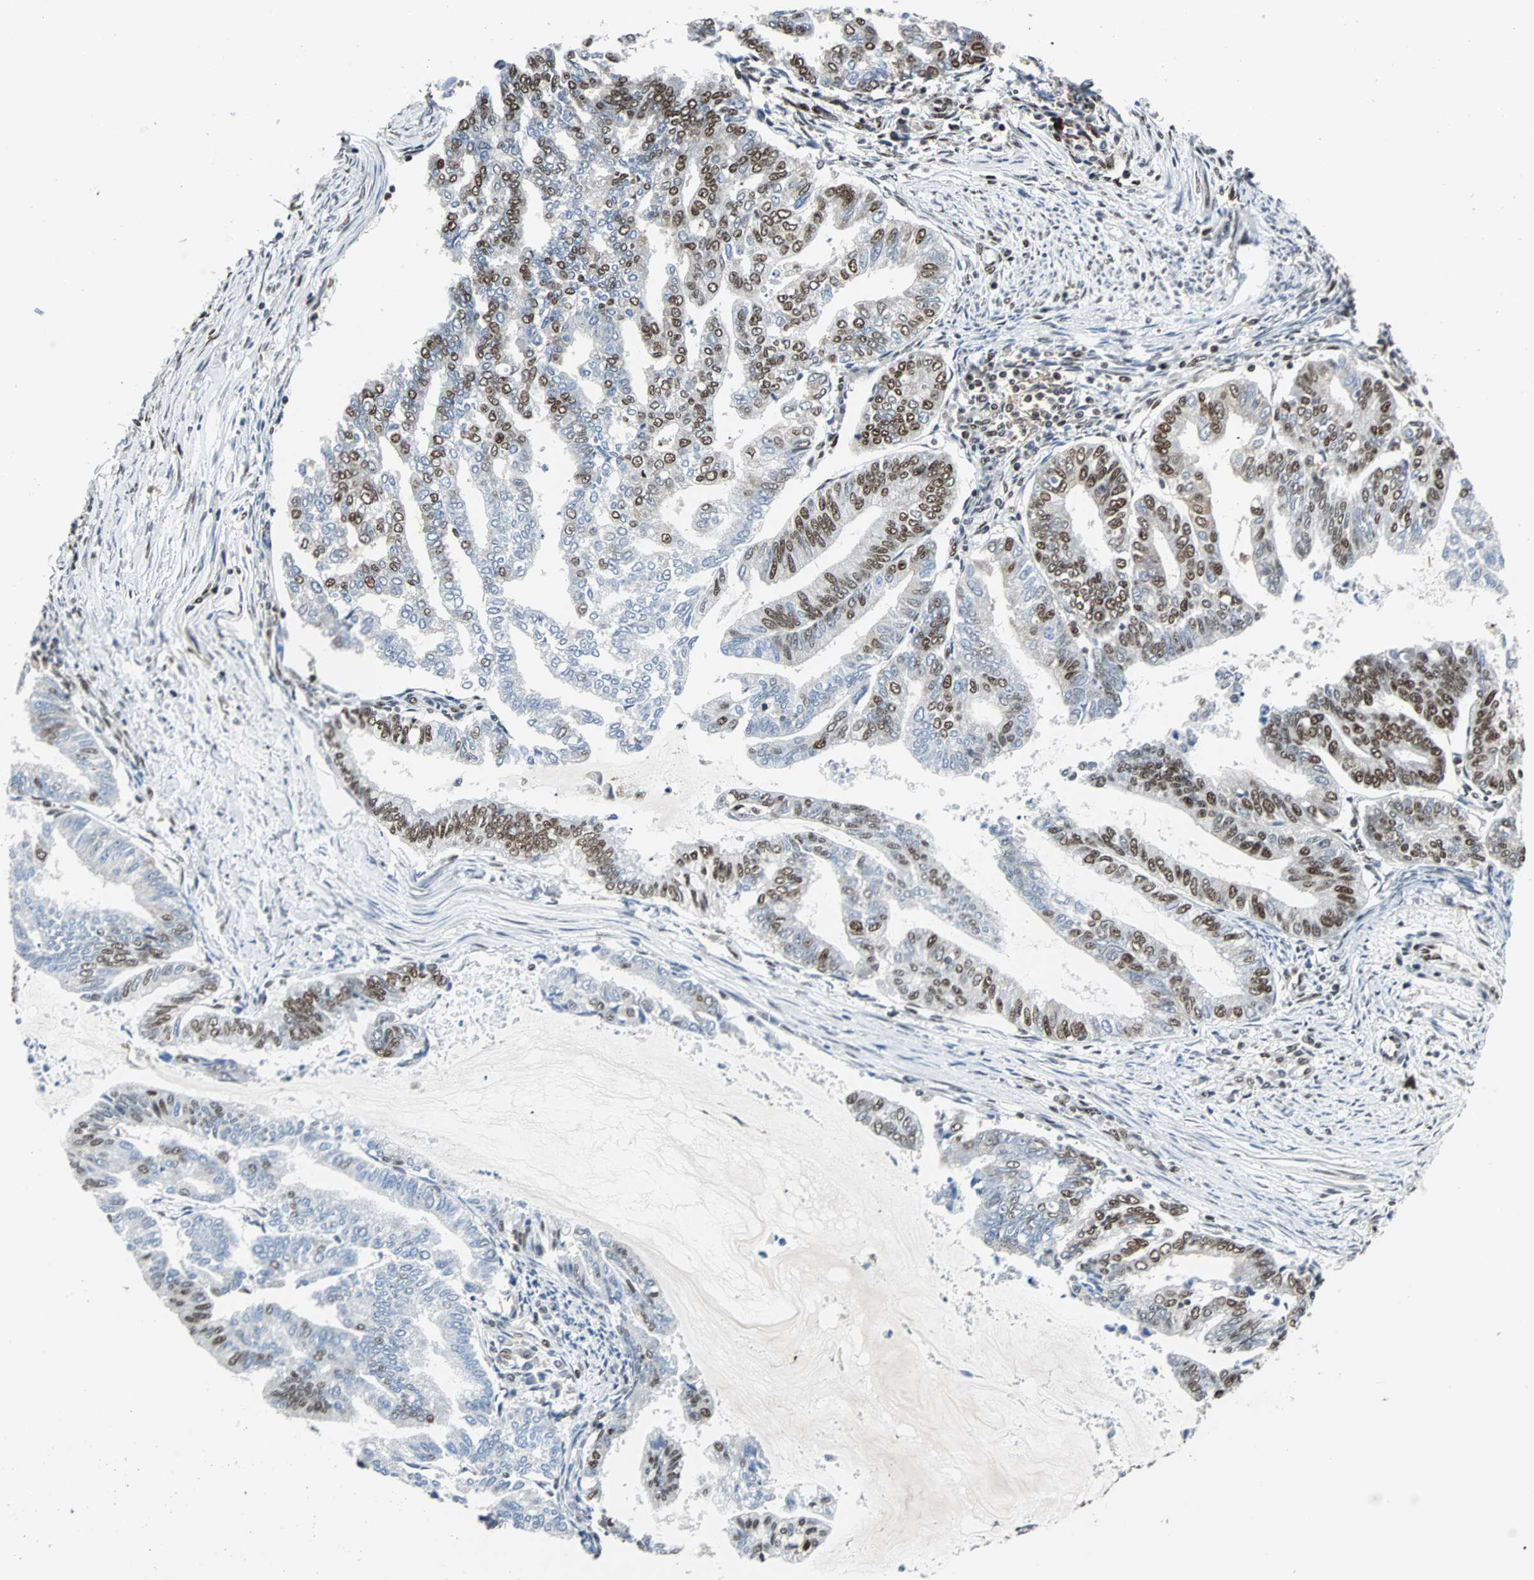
{"staining": {"intensity": "moderate", "quantity": "25%-75%", "location": "nuclear"}, "tissue": "endometrial cancer", "cell_type": "Tumor cells", "image_type": "cancer", "snomed": [{"axis": "morphology", "description": "Adenocarcinoma, NOS"}, {"axis": "topography", "description": "Endometrium"}], "caption": "Immunohistochemistry (IHC) of endometrial cancer shows medium levels of moderate nuclear positivity in about 25%-75% of tumor cells.", "gene": "XRCC4", "patient": {"sex": "female", "age": 79}}